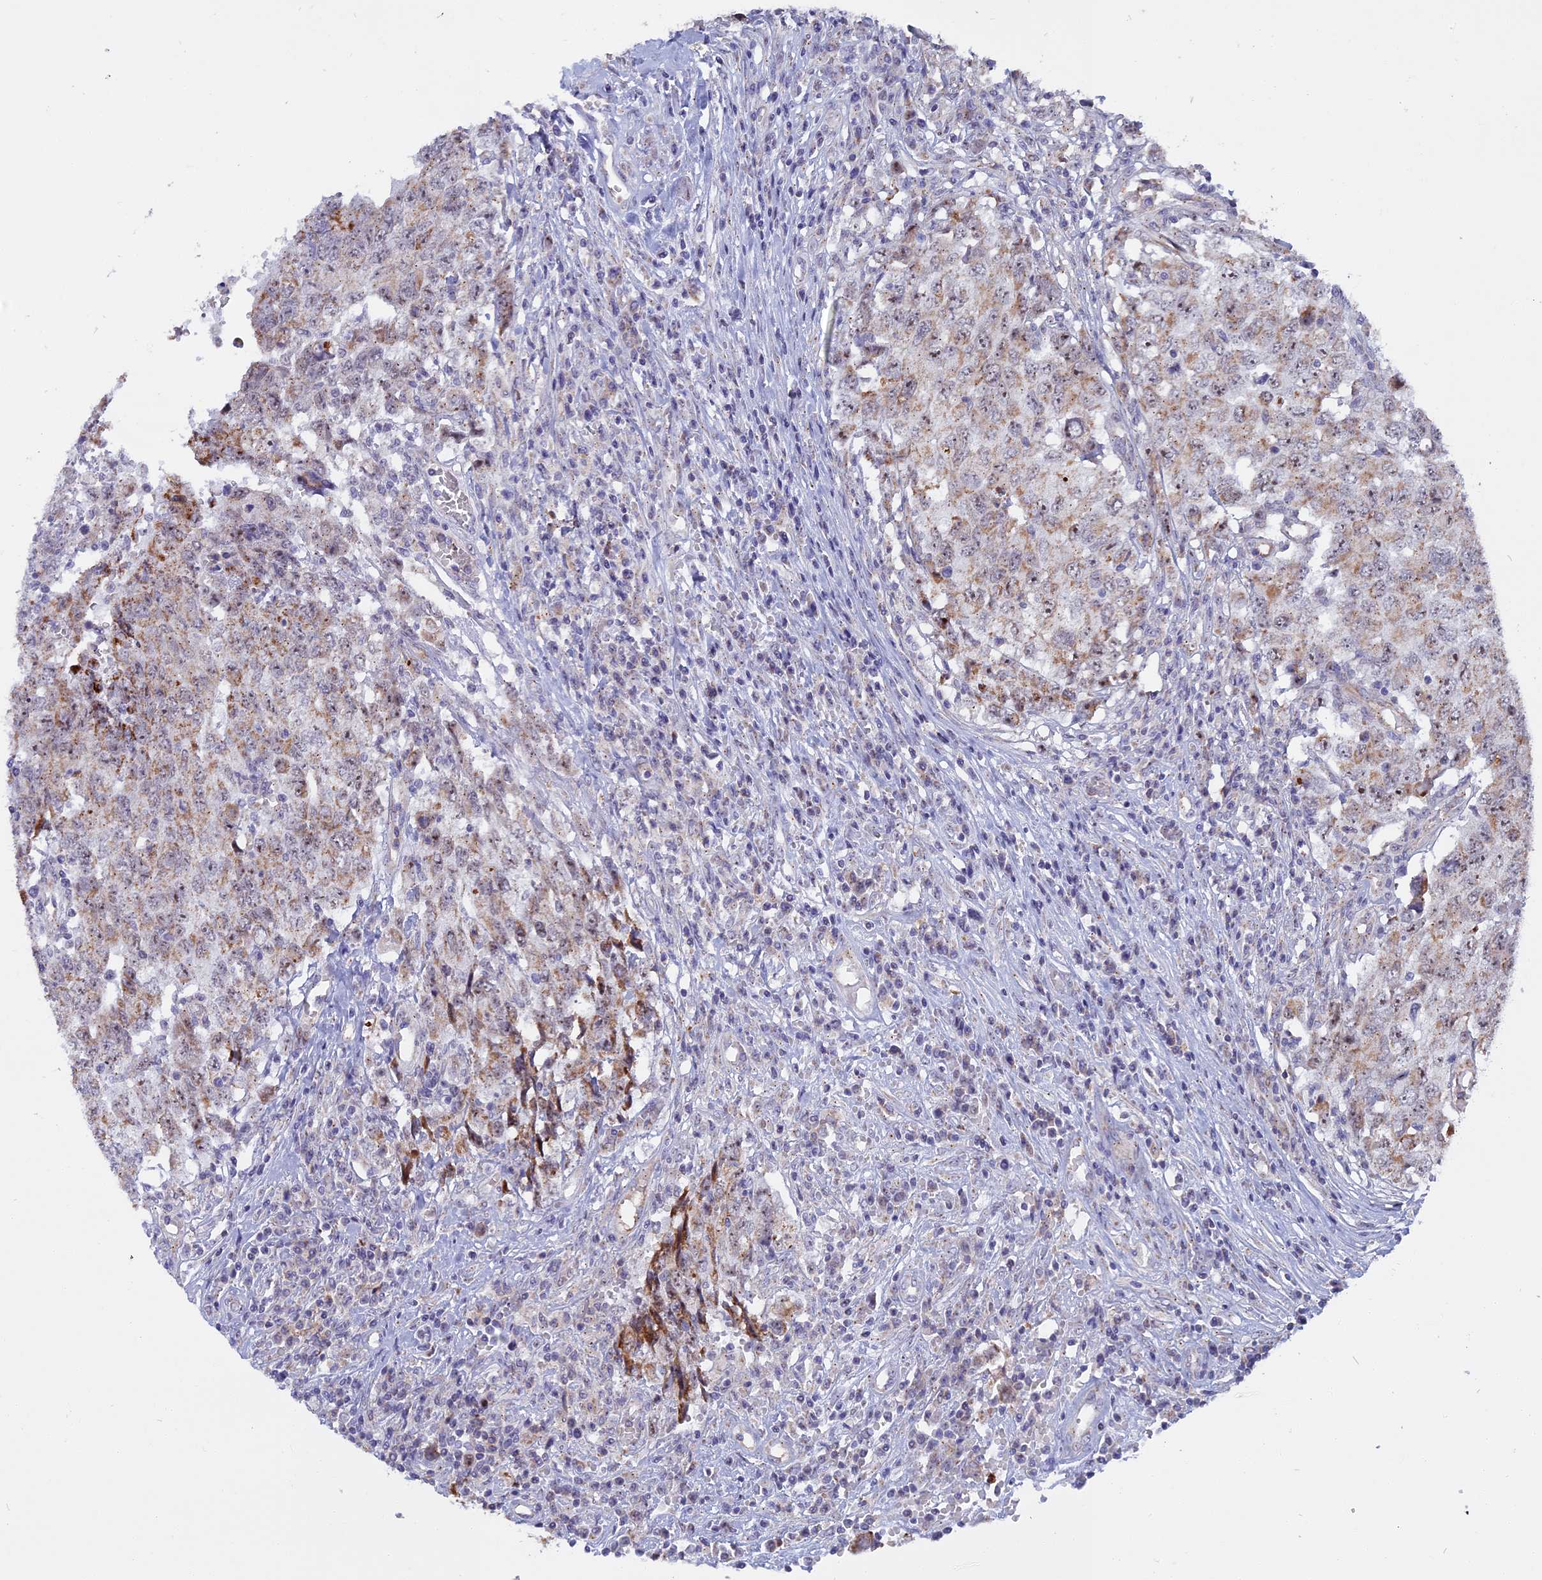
{"staining": {"intensity": "weak", "quantity": ">75%", "location": "cytoplasmic/membranous"}, "tissue": "testis cancer", "cell_type": "Tumor cells", "image_type": "cancer", "snomed": [{"axis": "morphology", "description": "Carcinoma, Embryonal, NOS"}, {"axis": "topography", "description": "Testis"}], "caption": "Tumor cells display low levels of weak cytoplasmic/membranous expression in about >75% of cells in human testis cancer (embryonal carcinoma). The protein of interest is stained brown, and the nuclei are stained in blue (DAB (3,3'-diaminobenzidine) IHC with brightfield microscopy, high magnification).", "gene": "DTWD1", "patient": {"sex": "male", "age": 34}}